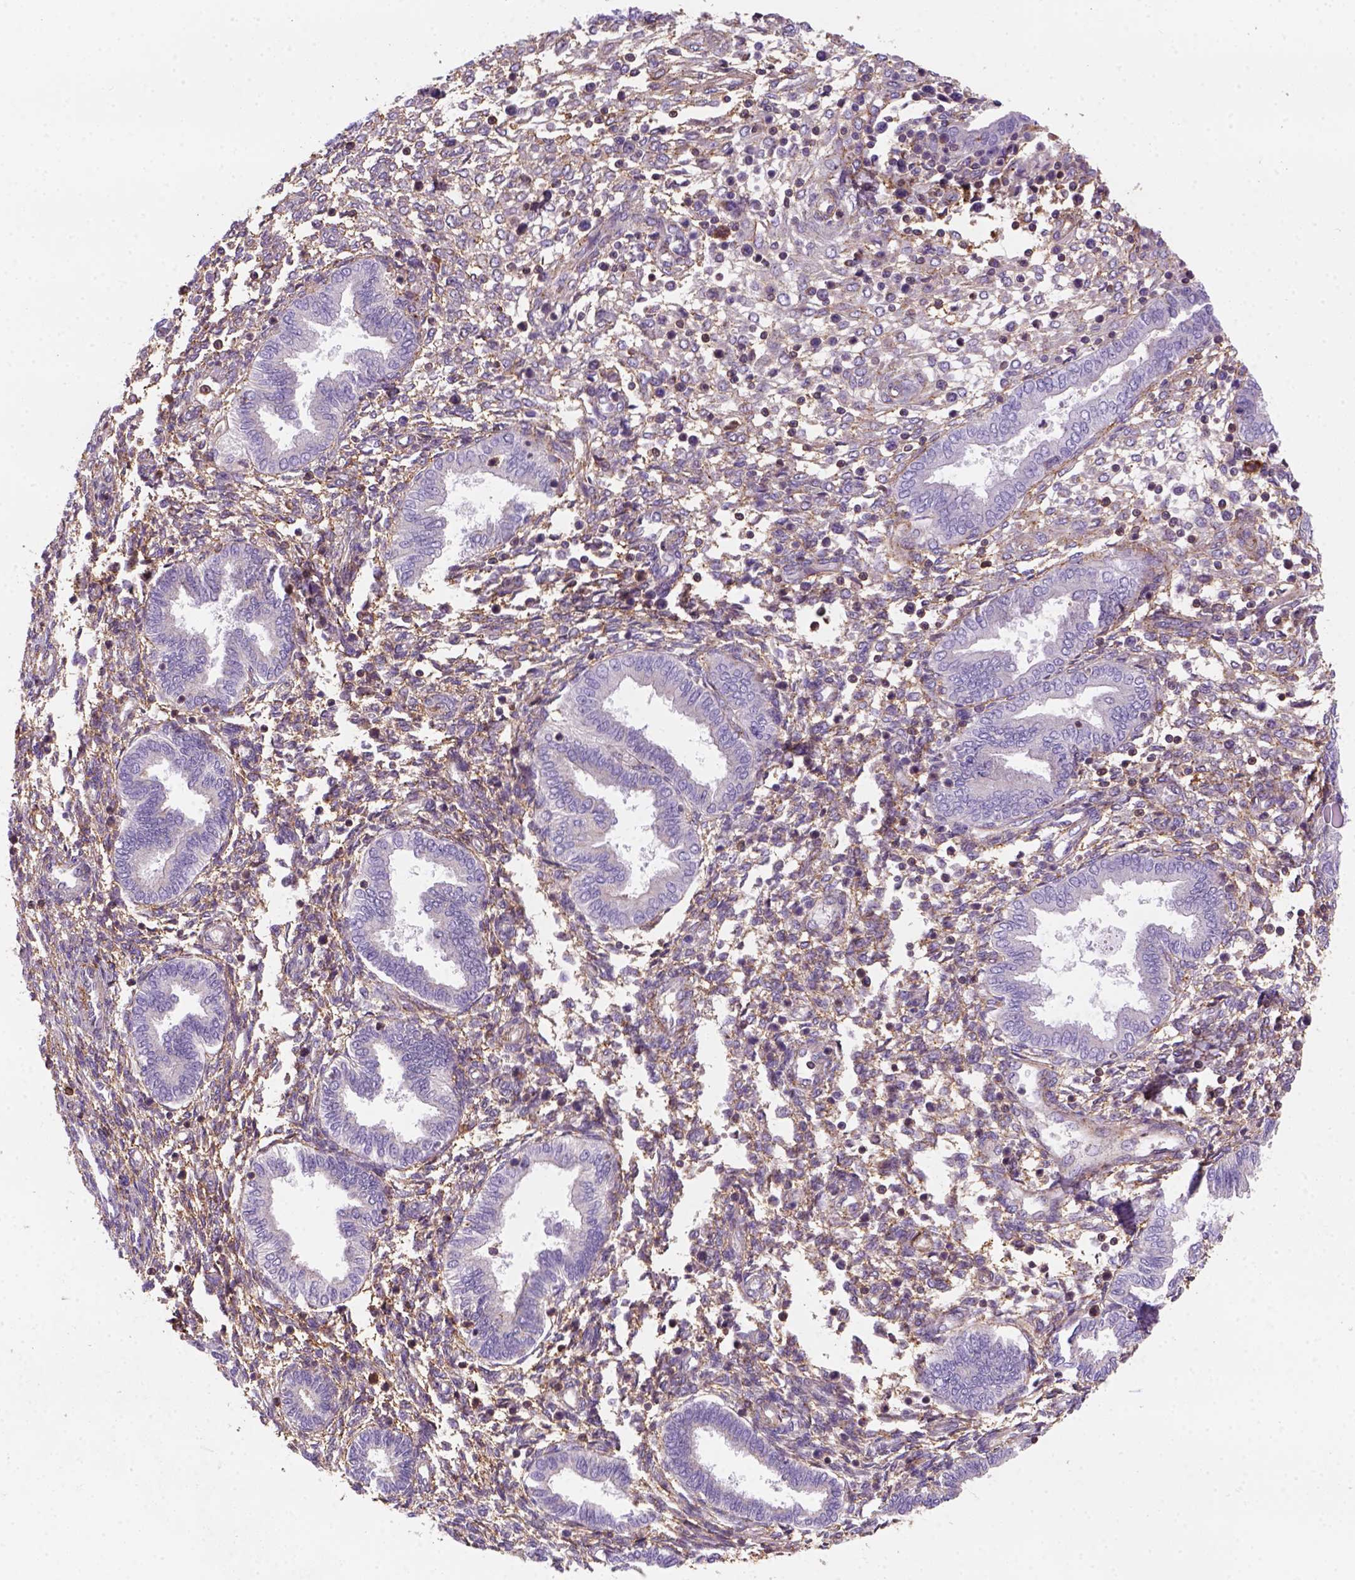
{"staining": {"intensity": "weak", "quantity": "25%-75%", "location": "cytoplasmic/membranous"}, "tissue": "endometrium", "cell_type": "Cells in endometrial stroma", "image_type": "normal", "snomed": [{"axis": "morphology", "description": "Normal tissue, NOS"}, {"axis": "topography", "description": "Endometrium"}], "caption": "Benign endometrium was stained to show a protein in brown. There is low levels of weak cytoplasmic/membranous expression in about 25%-75% of cells in endometrial stroma. The staining was performed using DAB (3,3'-diaminobenzidine), with brown indicating positive protein expression. Nuclei are stained blue with hematoxylin.", "gene": "GPRC5D", "patient": {"sex": "female", "age": 42}}